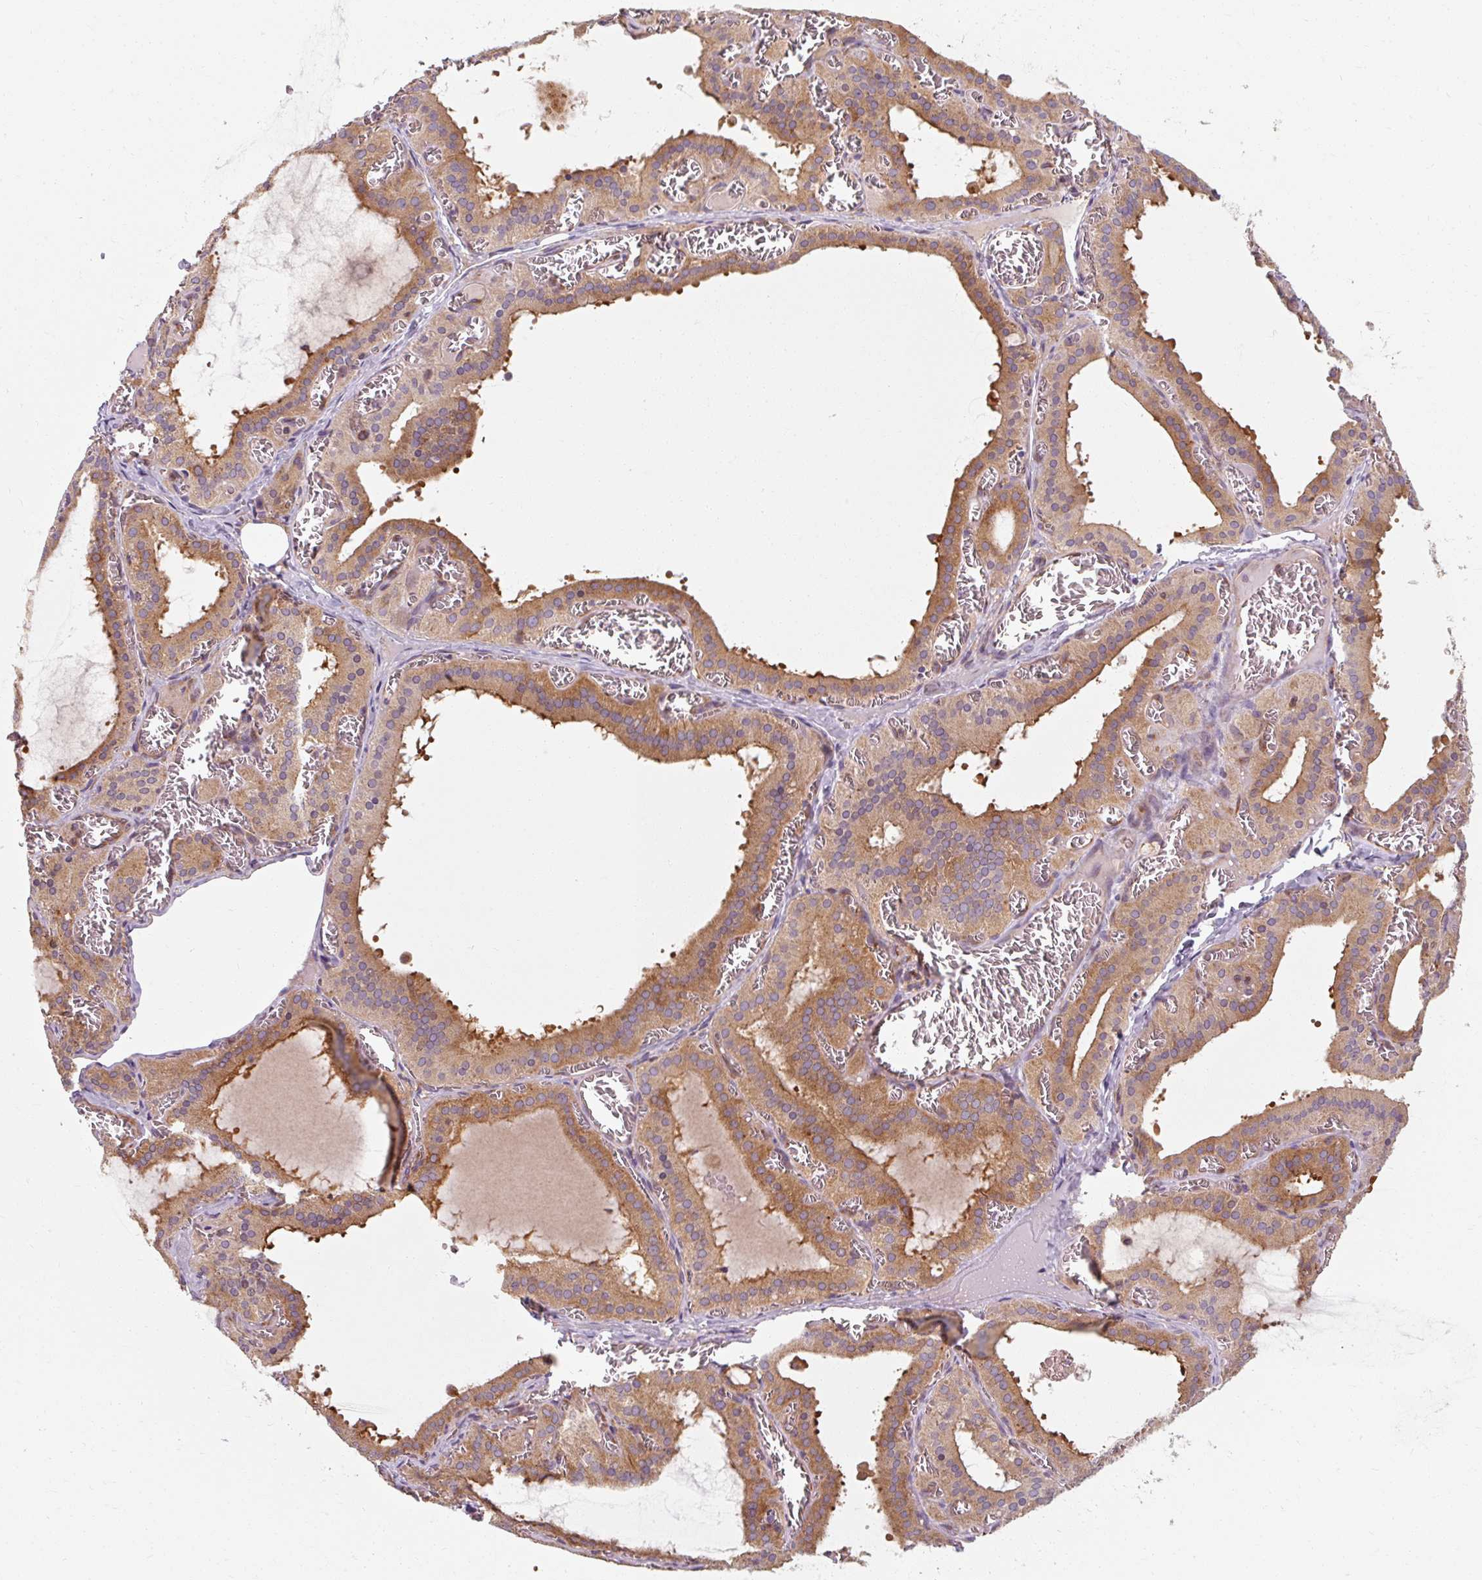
{"staining": {"intensity": "strong", "quantity": ">75%", "location": "cytoplasmic/membranous"}, "tissue": "thyroid gland", "cell_type": "Glandular cells", "image_type": "normal", "snomed": [{"axis": "morphology", "description": "Normal tissue, NOS"}, {"axis": "topography", "description": "Thyroid gland"}], "caption": "Immunohistochemical staining of unremarkable human thyroid gland demonstrates high levels of strong cytoplasmic/membranous positivity in about >75% of glandular cells.", "gene": "TBC1D4", "patient": {"sex": "female", "age": 30}}